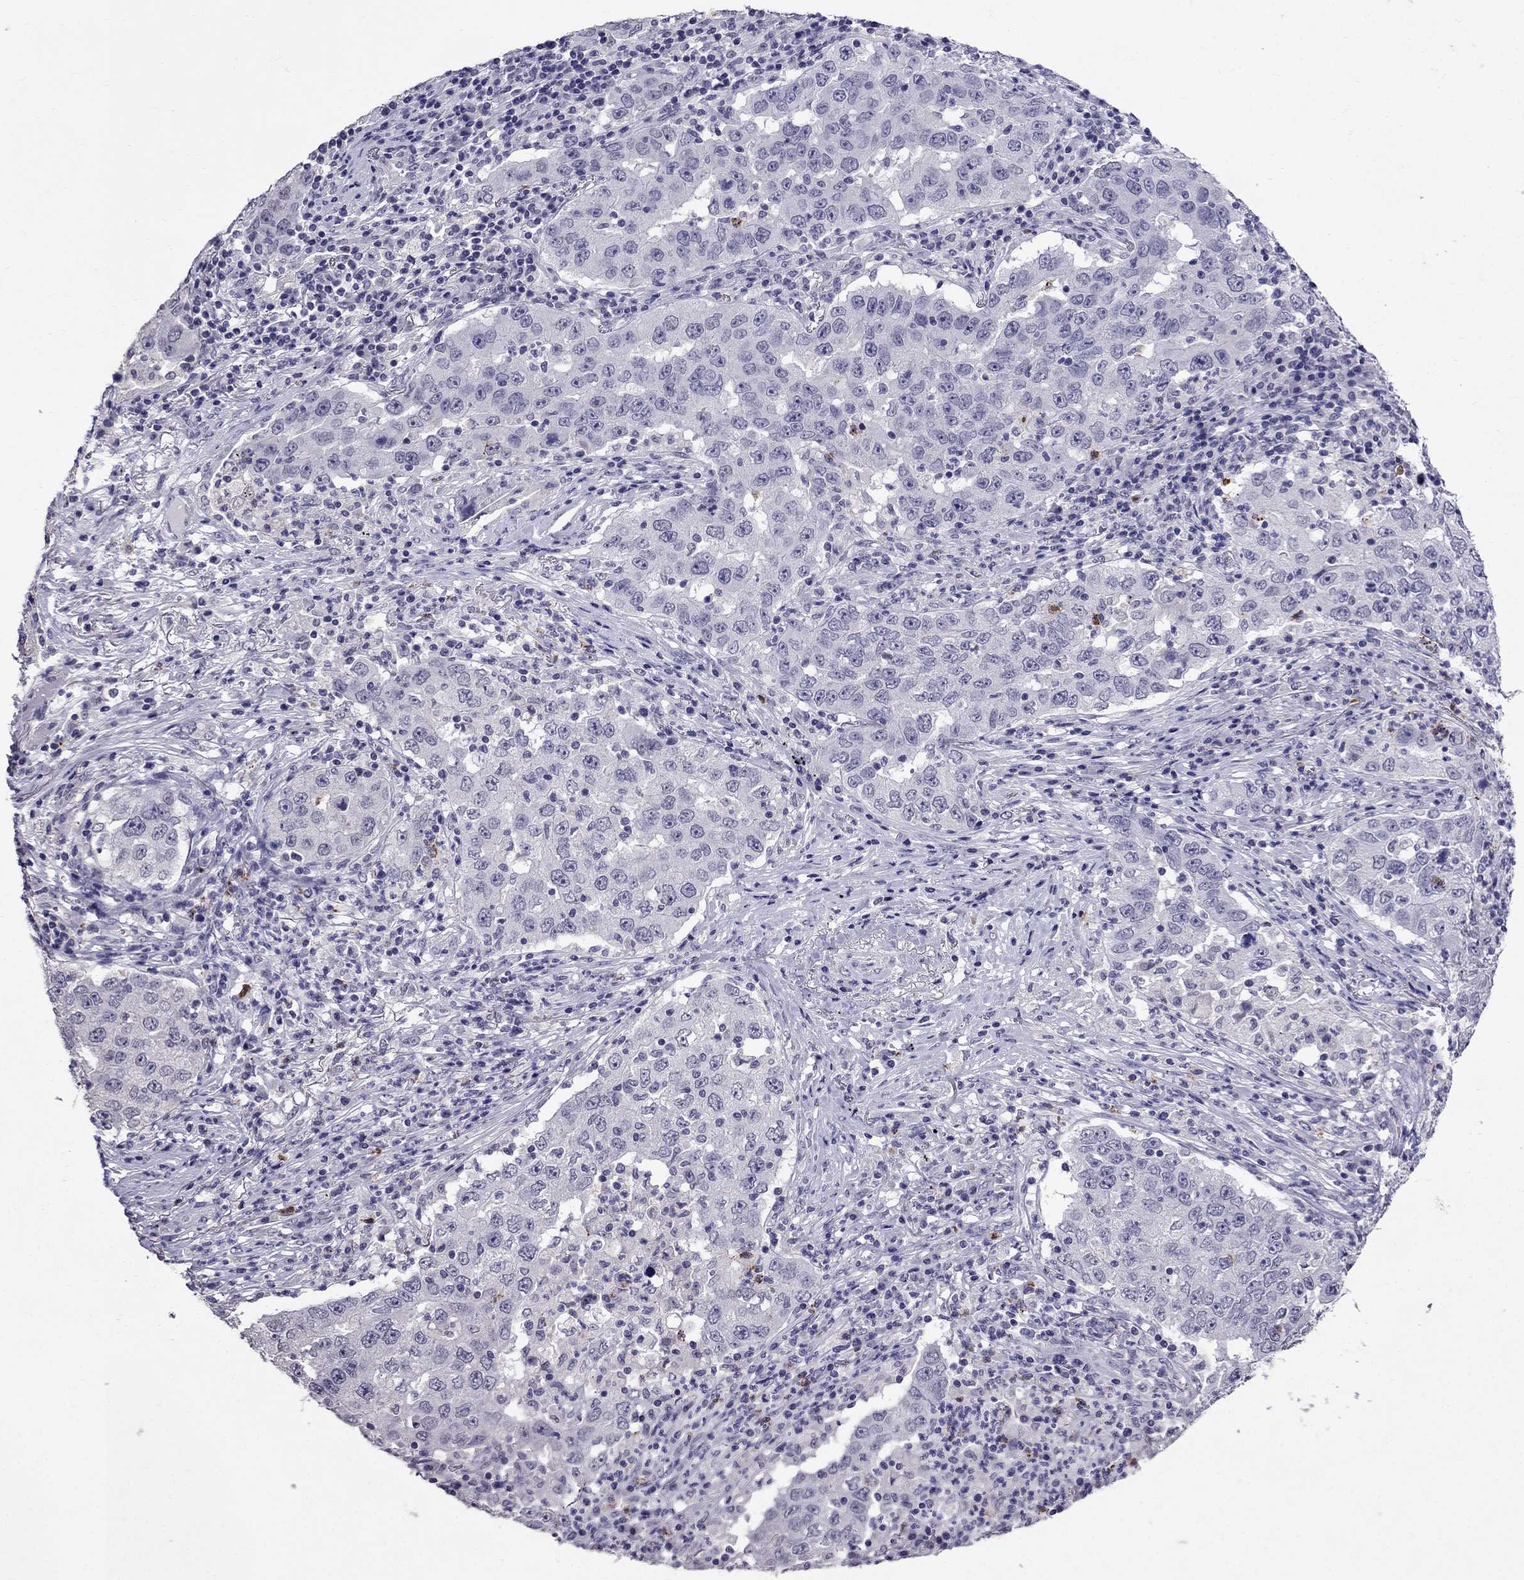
{"staining": {"intensity": "negative", "quantity": "none", "location": "none"}, "tissue": "lung cancer", "cell_type": "Tumor cells", "image_type": "cancer", "snomed": [{"axis": "morphology", "description": "Adenocarcinoma, NOS"}, {"axis": "topography", "description": "Lung"}], "caption": "Tumor cells are negative for protein expression in human lung adenocarcinoma.", "gene": "OLFM4", "patient": {"sex": "male", "age": 73}}